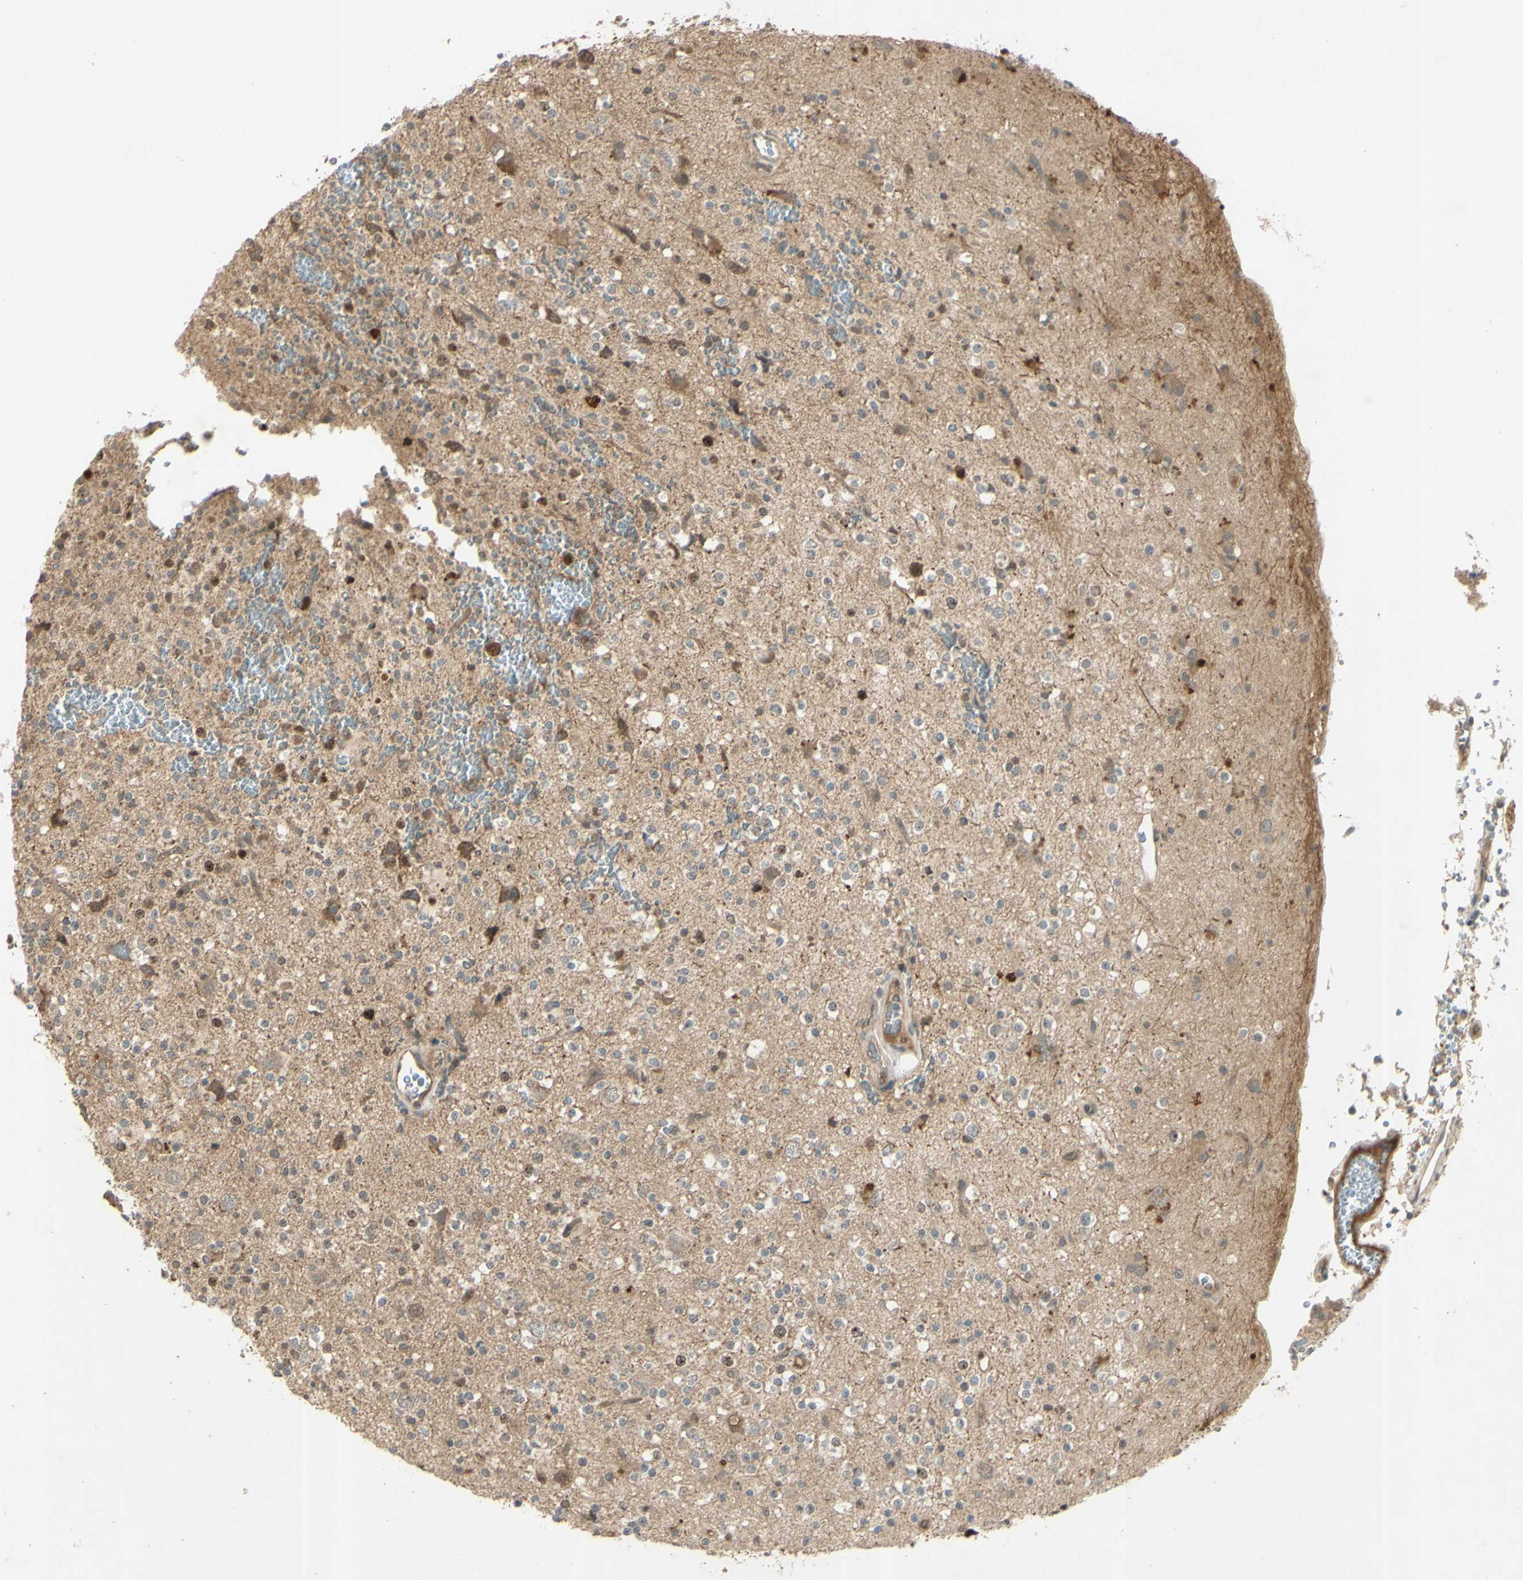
{"staining": {"intensity": "strong", "quantity": "<25%", "location": "cytoplasmic/membranous,nuclear"}, "tissue": "glioma", "cell_type": "Tumor cells", "image_type": "cancer", "snomed": [{"axis": "morphology", "description": "Glioma, malignant, High grade"}, {"axis": "topography", "description": "Brain"}], "caption": "Glioma tissue displays strong cytoplasmic/membranous and nuclear staining in approximately <25% of tumor cells", "gene": "RAD18", "patient": {"sex": "male", "age": 47}}